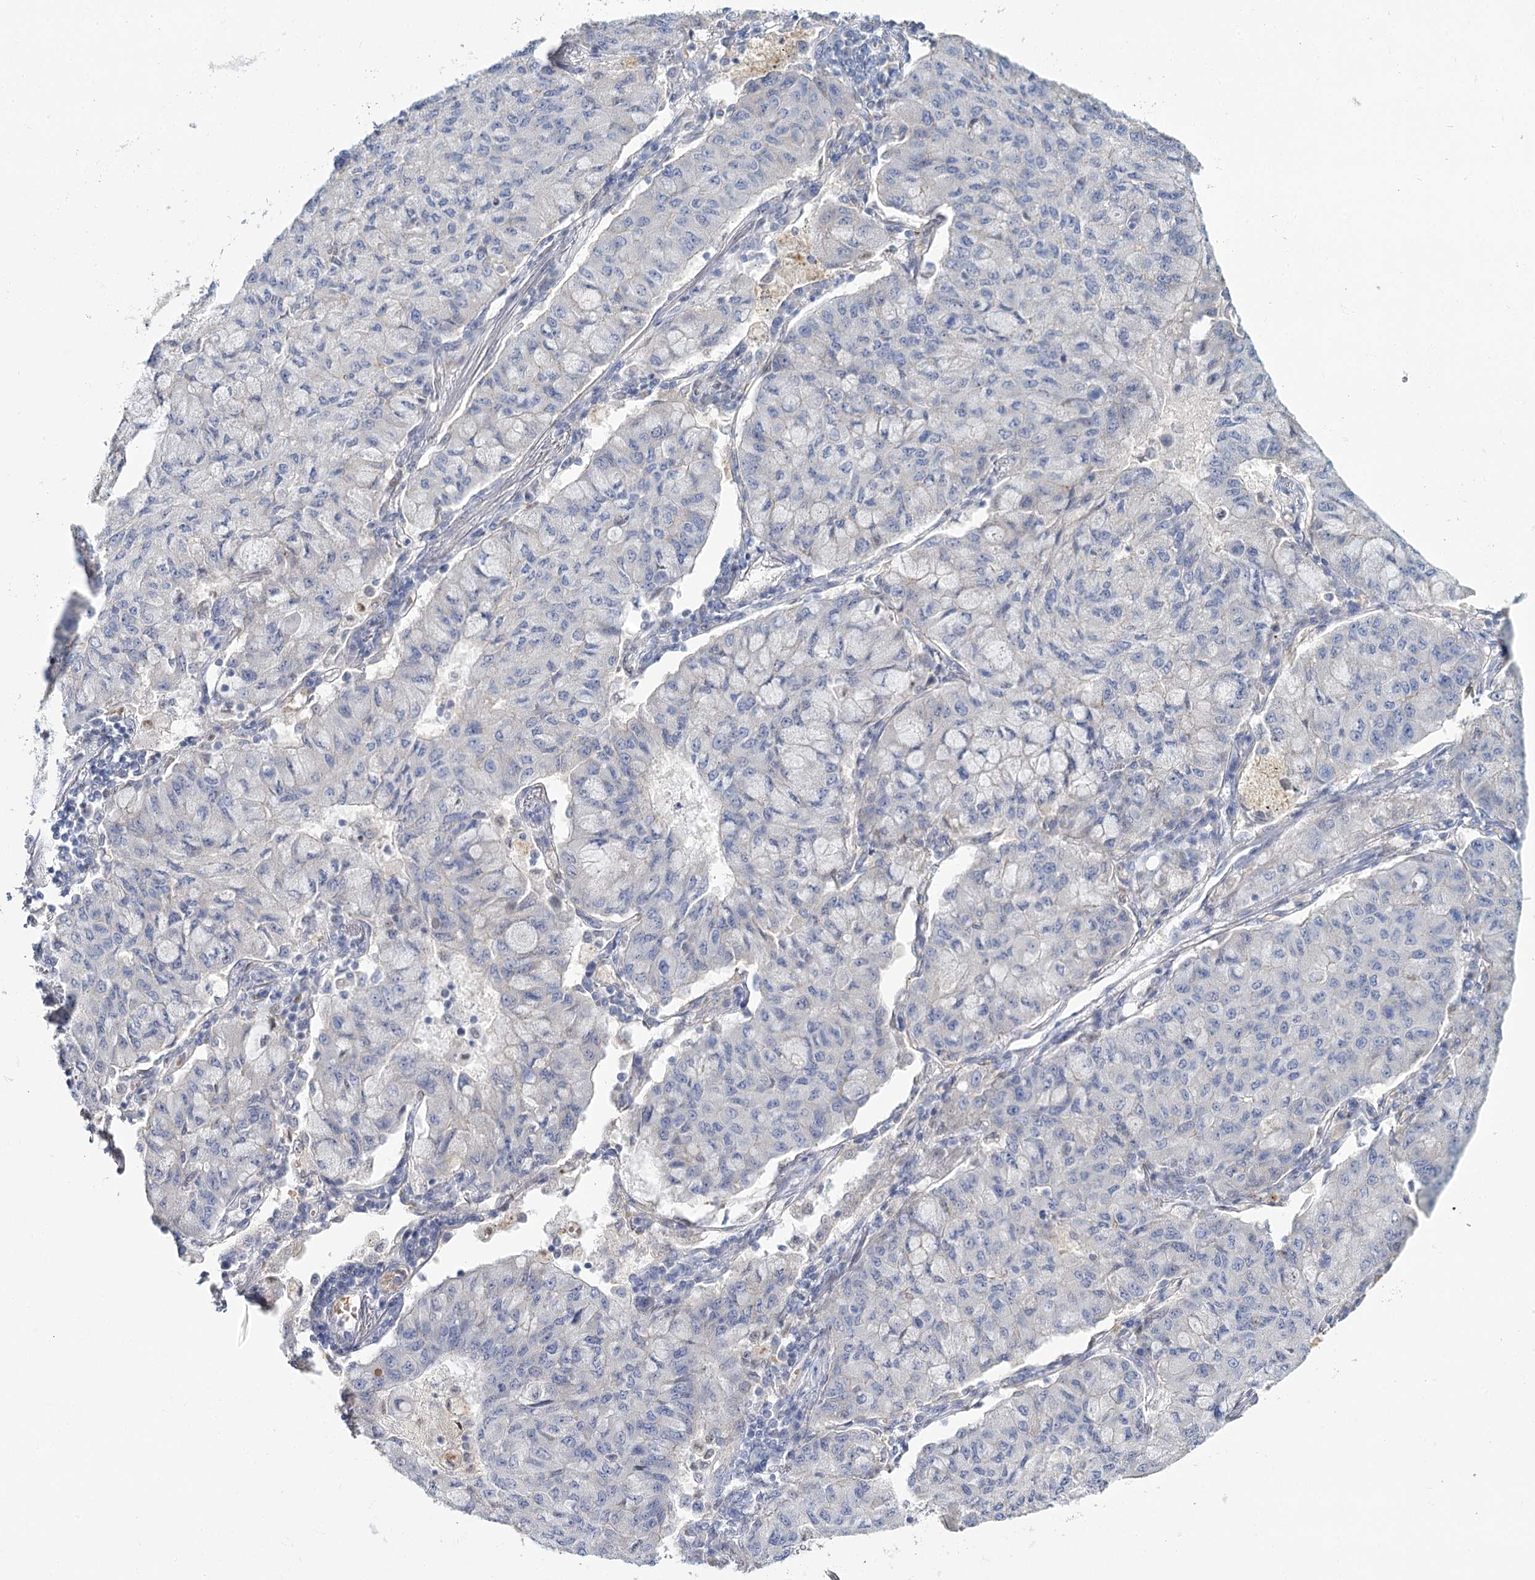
{"staining": {"intensity": "negative", "quantity": "none", "location": "none"}, "tissue": "lung cancer", "cell_type": "Tumor cells", "image_type": "cancer", "snomed": [{"axis": "morphology", "description": "Squamous cell carcinoma, NOS"}, {"axis": "topography", "description": "Lung"}], "caption": "The image displays no significant positivity in tumor cells of lung cancer (squamous cell carcinoma). (DAB (3,3'-diaminobenzidine) immunohistochemistry visualized using brightfield microscopy, high magnification).", "gene": "IGSF3", "patient": {"sex": "male", "age": 74}}